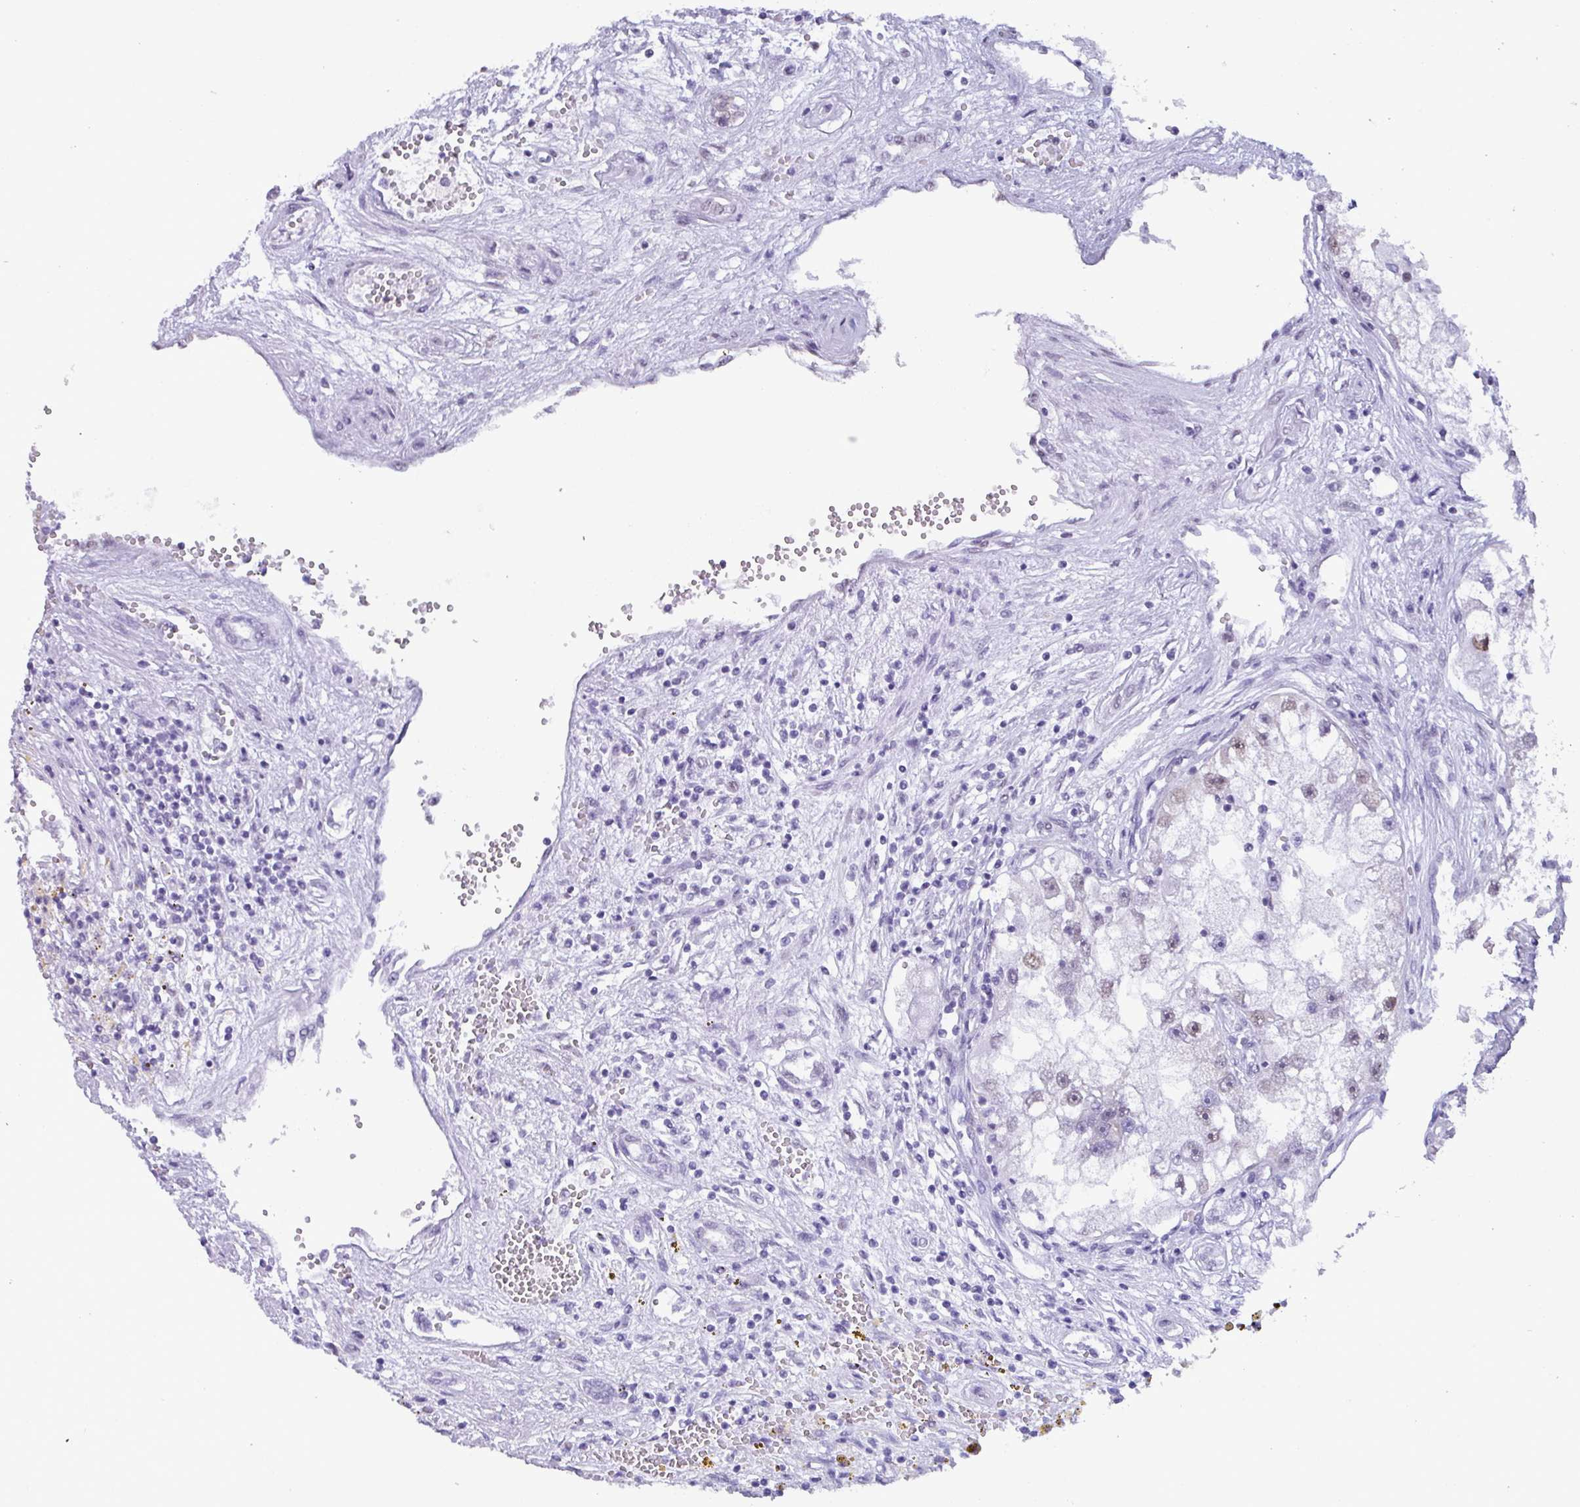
{"staining": {"intensity": "weak", "quantity": "<25%", "location": "nuclear"}, "tissue": "renal cancer", "cell_type": "Tumor cells", "image_type": "cancer", "snomed": [{"axis": "morphology", "description": "Adenocarcinoma, NOS"}, {"axis": "topography", "description": "Kidney"}], "caption": "A high-resolution histopathology image shows immunohistochemistry staining of adenocarcinoma (renal), which displays no significant staining in tumor cells.", "gene": "PUF60", "patient": {"sex": "male", "age": 63}}